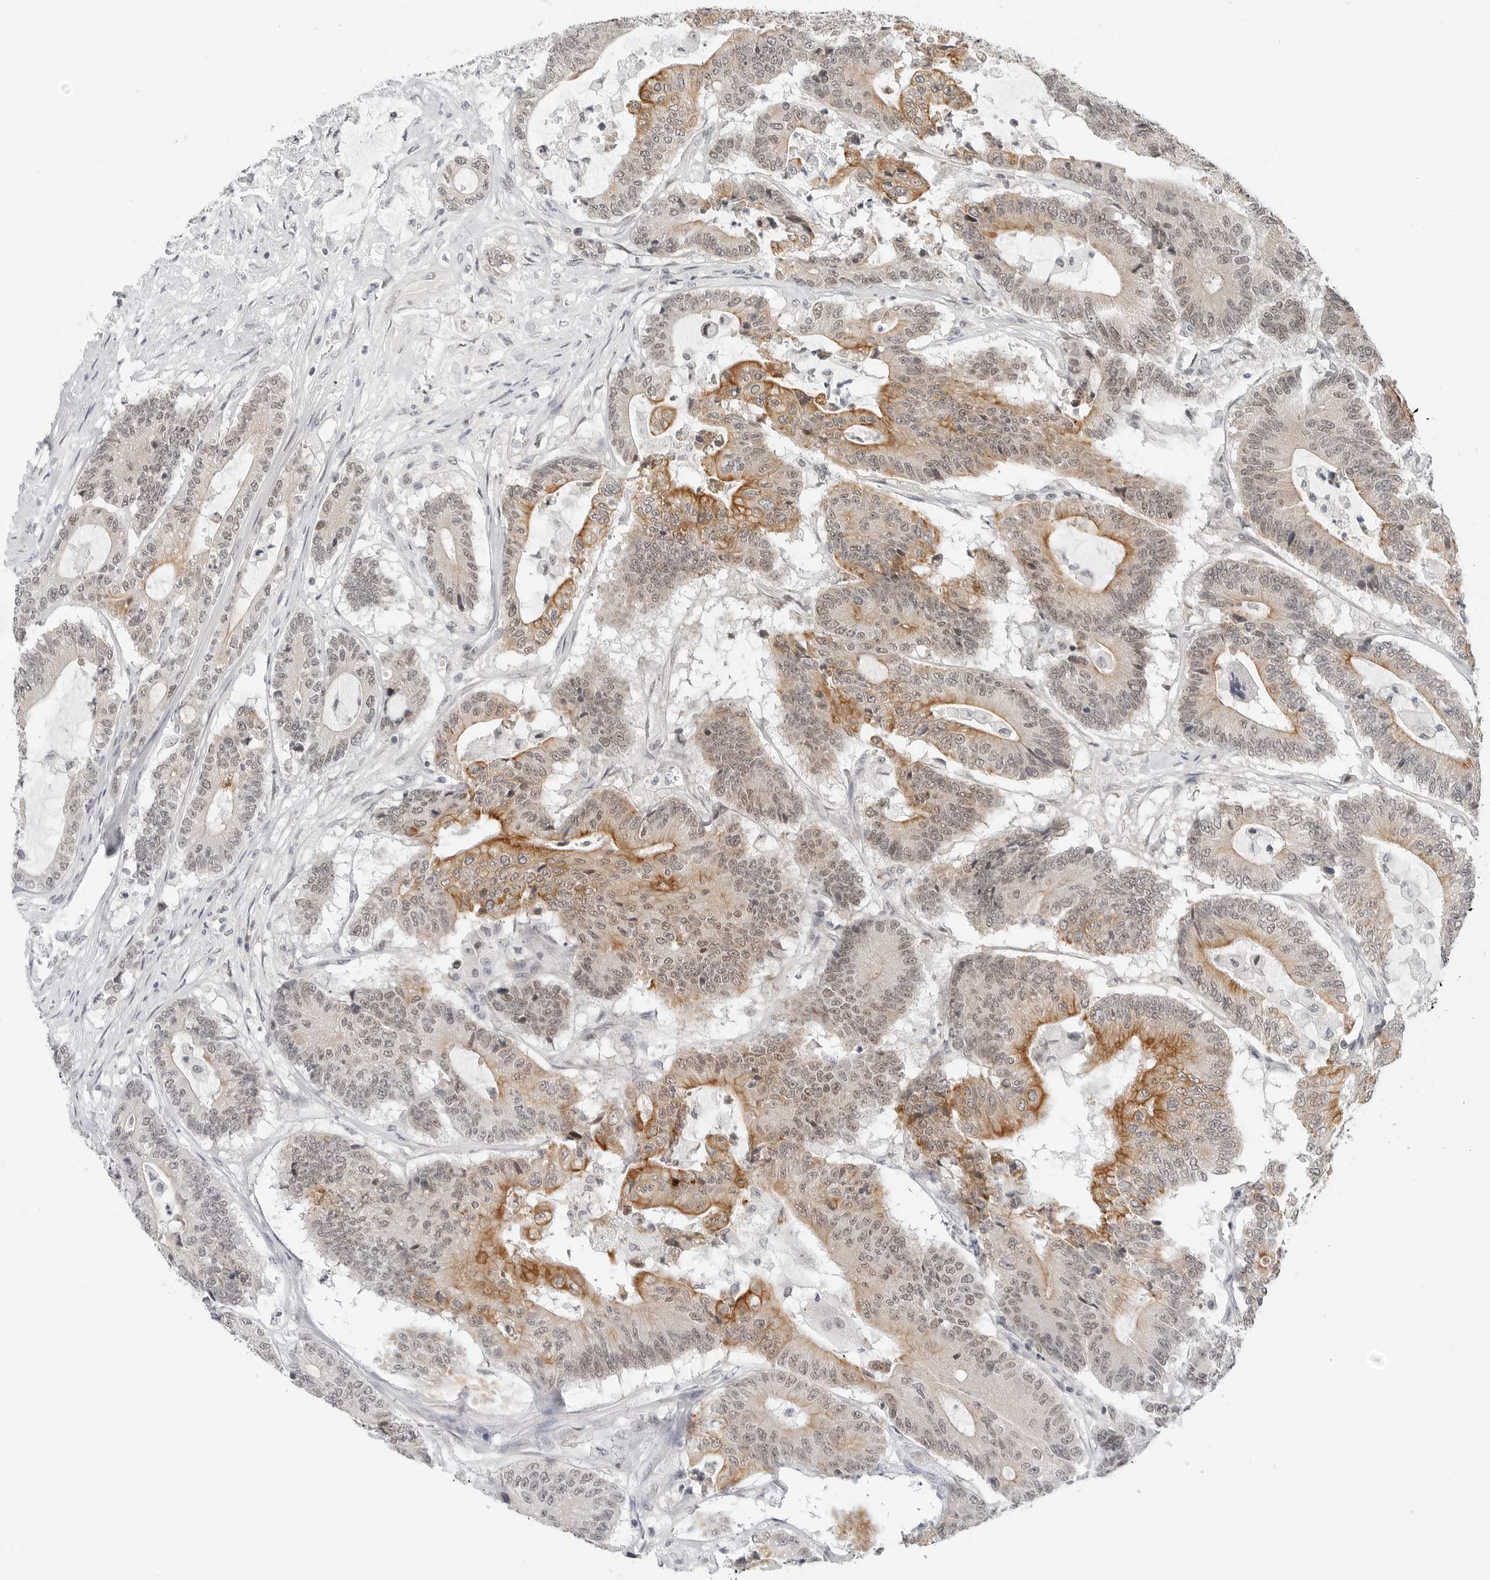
{"staining": {"intensity": "moderate", "quantity": ">75%", "location": "cytoplasmic/membranous,nuclear"}, "tissue": "colorectal cancer", "cell_type": "Tumor cells", "image_type": "cancer", "snomed": [{"axis": "morphology", "description": "Adenocarcinoma, NOS"}, {"axis": "topography", "description": "Colon"}], "caption": "Protein expression analysis of adenocarcinoma (colorectal) shows moderate cytoplasmic/membranous and nuclear expression in approximately >75% of tumor cells. Using DAB (brown) and hematoxylin (blue) stains, captured at high magnification using brightfield microscopy.", "gene": "TSEN2", "patient": {"sex": "female", "age": 84}}